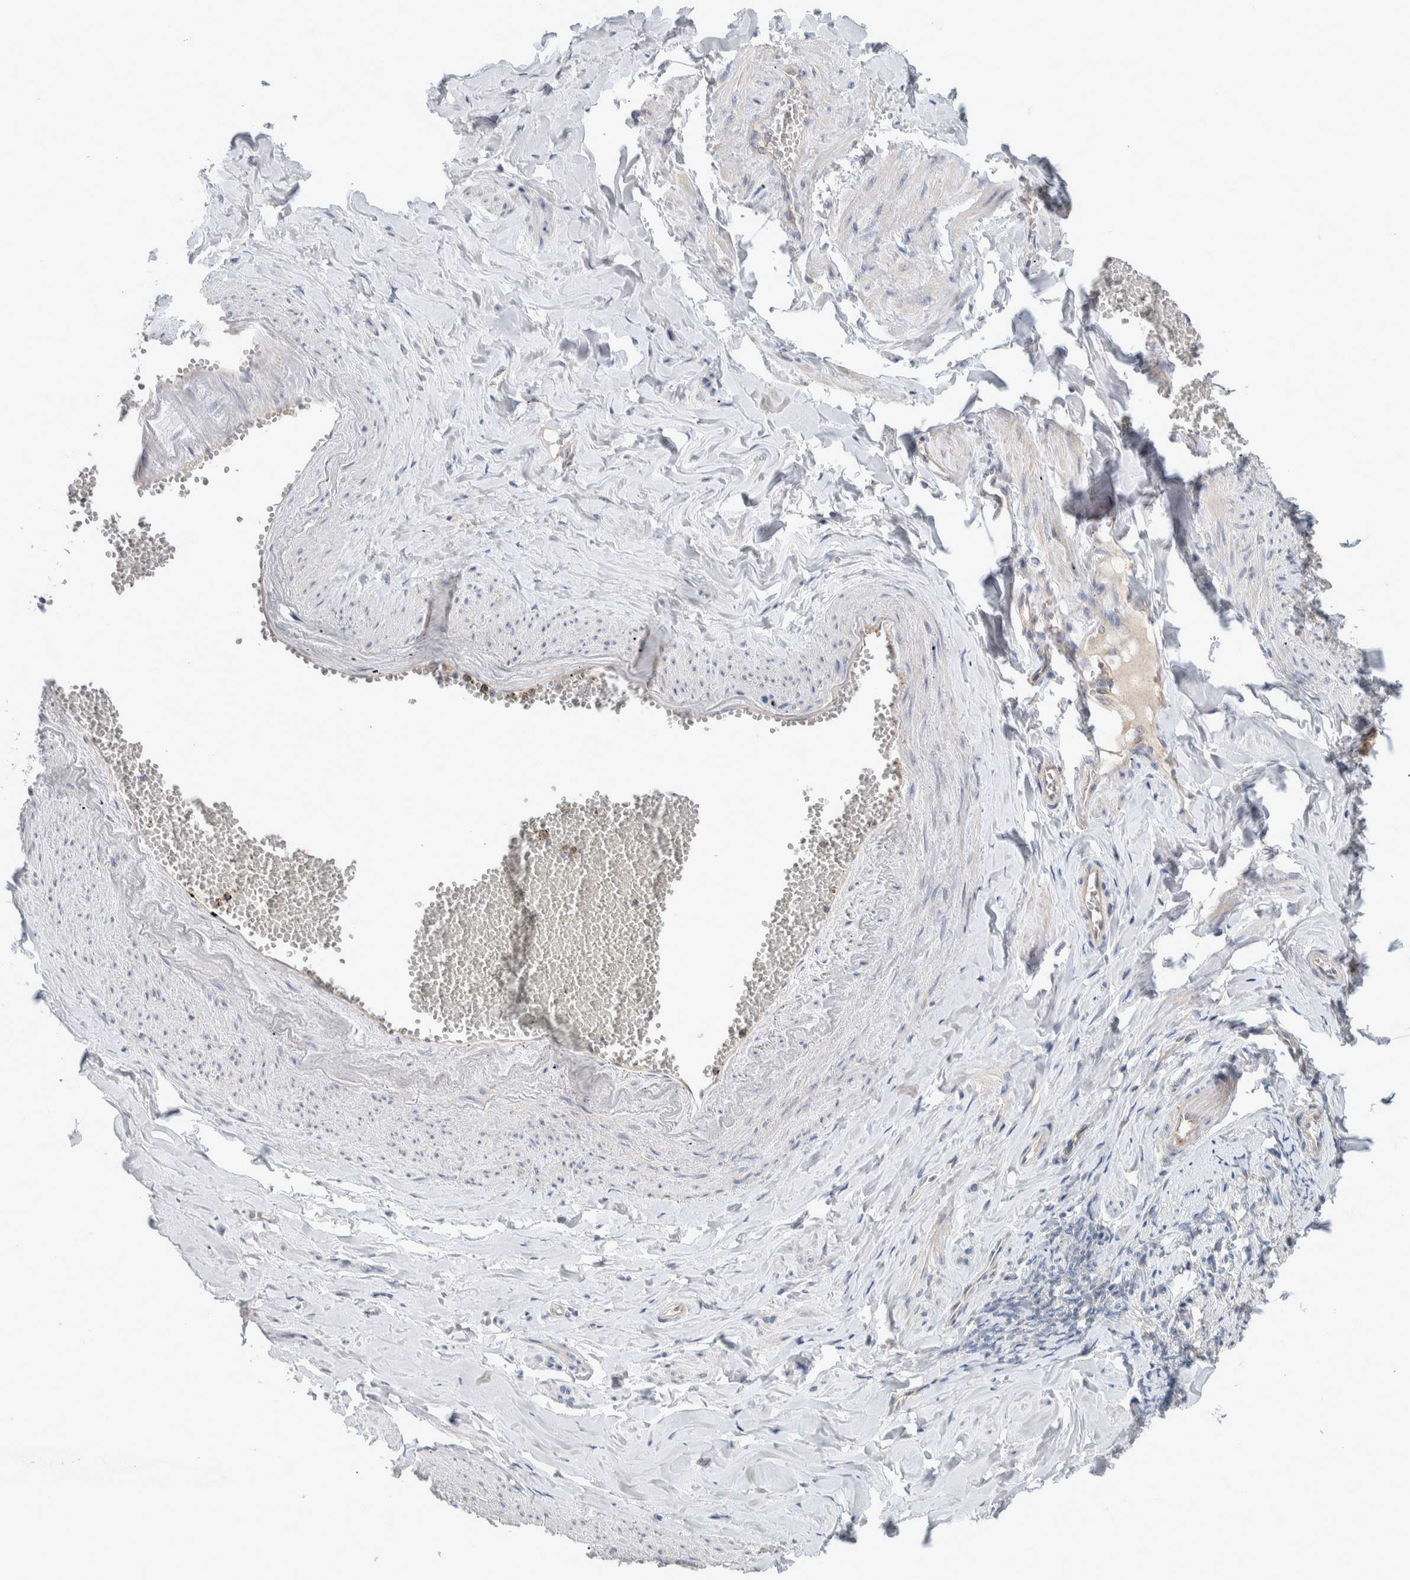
{"staining": {"intensity": "negative", "quantity": "none", "location": "none"}, "tissue": "adipose tissue", "cell_type": "Adipocytes", "image_type": "normal", "snomed": [{"axis": "morphology", "description": "Normal tissue, NOS"}, {"axis": "topography", "description": "Vascular tissue"}, {"axis": "topography", "description": "Fallopian tube"}, {"axis": "topography", "description": "Ovary"}], "caption": "Image shows no protein staining in adipocytes of benign adipose tissue.", "gene": "NFKB2", "patient": {"sex": "female", "age": 67}}